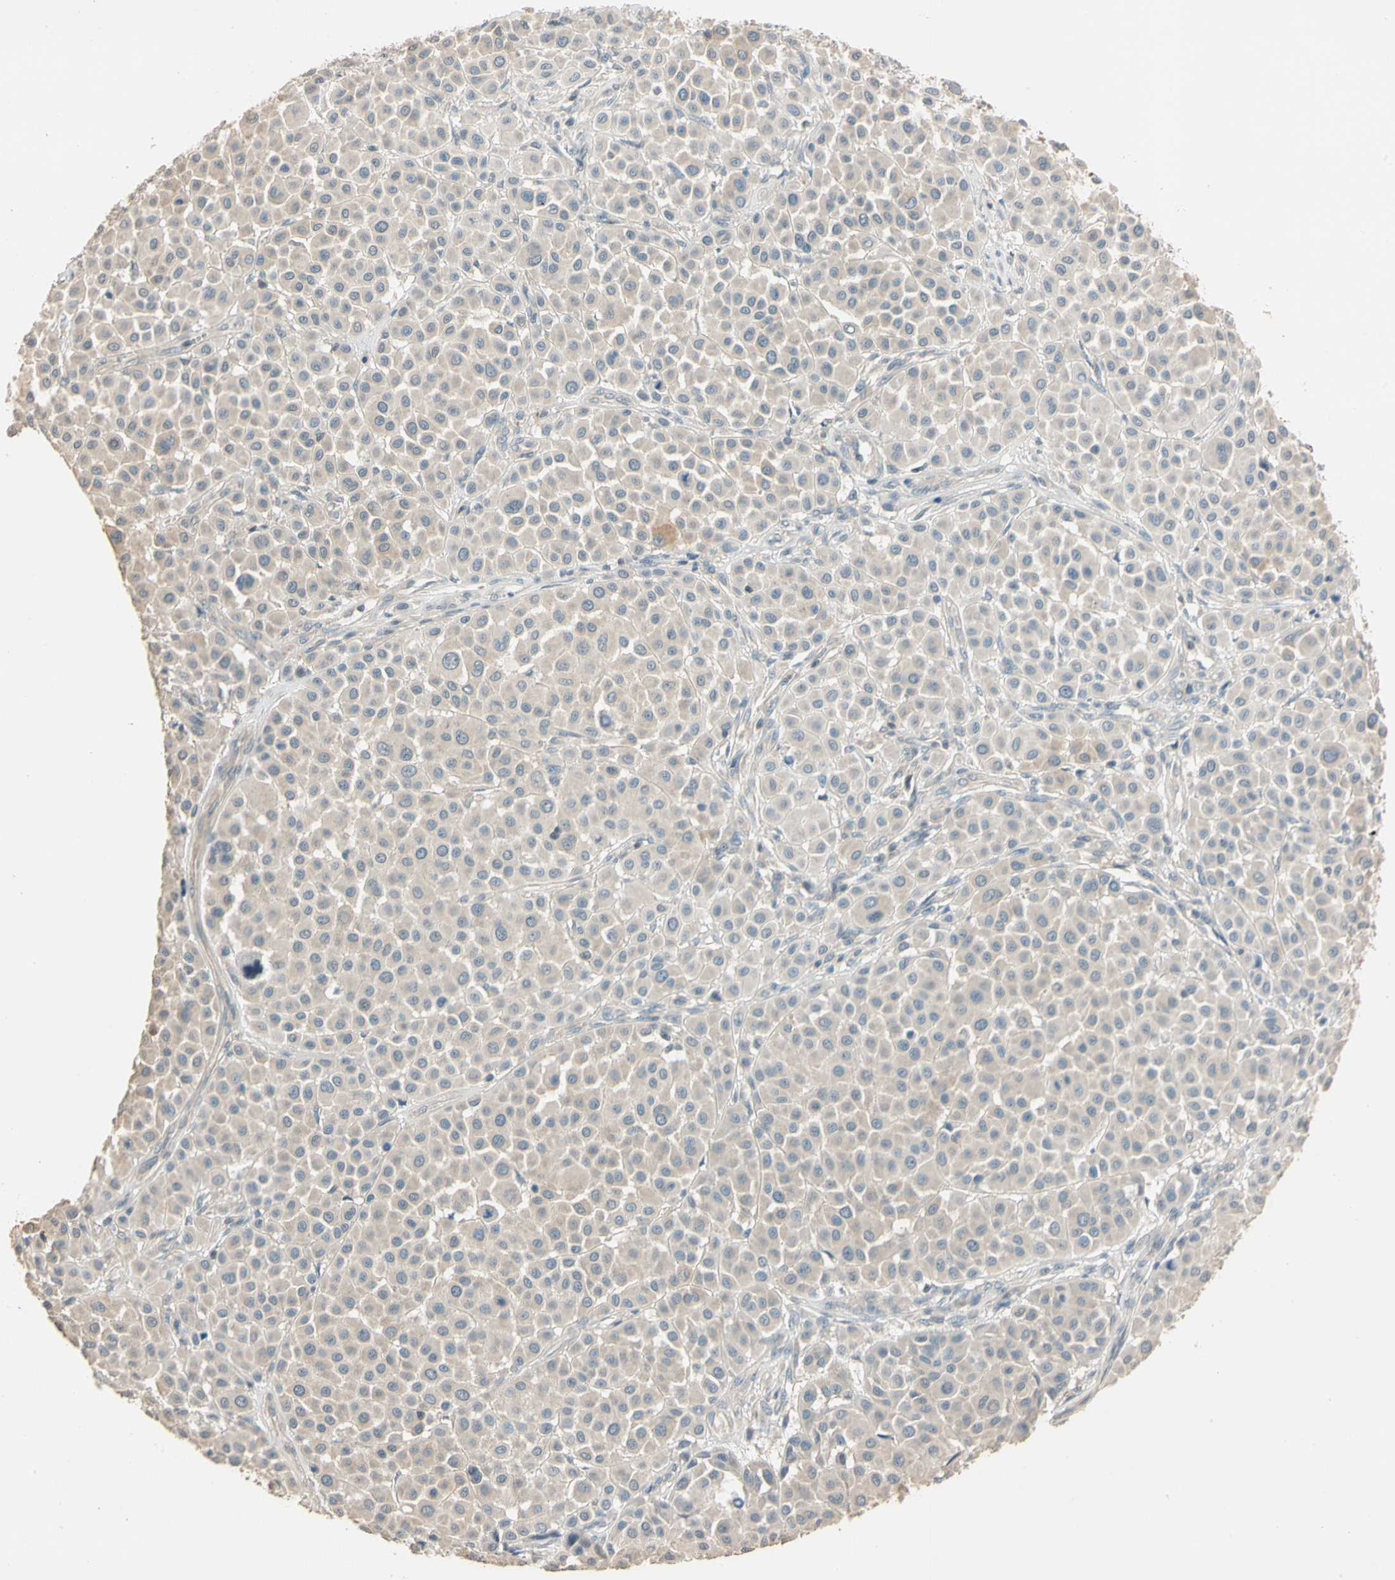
{"staining": {"intensity": "weak", "quantity": ">75%", "location": "cytoplasmic/membranous"}, "tissue": "melanoma", "cell_type": "Tumor cells", "image_type": "cancer", "snomed": [{"axis": "morphology", "description": "Malignant melanoma, Metastatic site"}, {"axis": "topography", "description": "Soft tissue"}], "caption": "A low amount of weak cytoplasmic/membranous positivity is appreciated in about >75% of tumor cells in melanoma tissue. Nuclei are stained in blue.", "gene": "MAP3K7", "patient": {"sex": "male", "age": 41}}